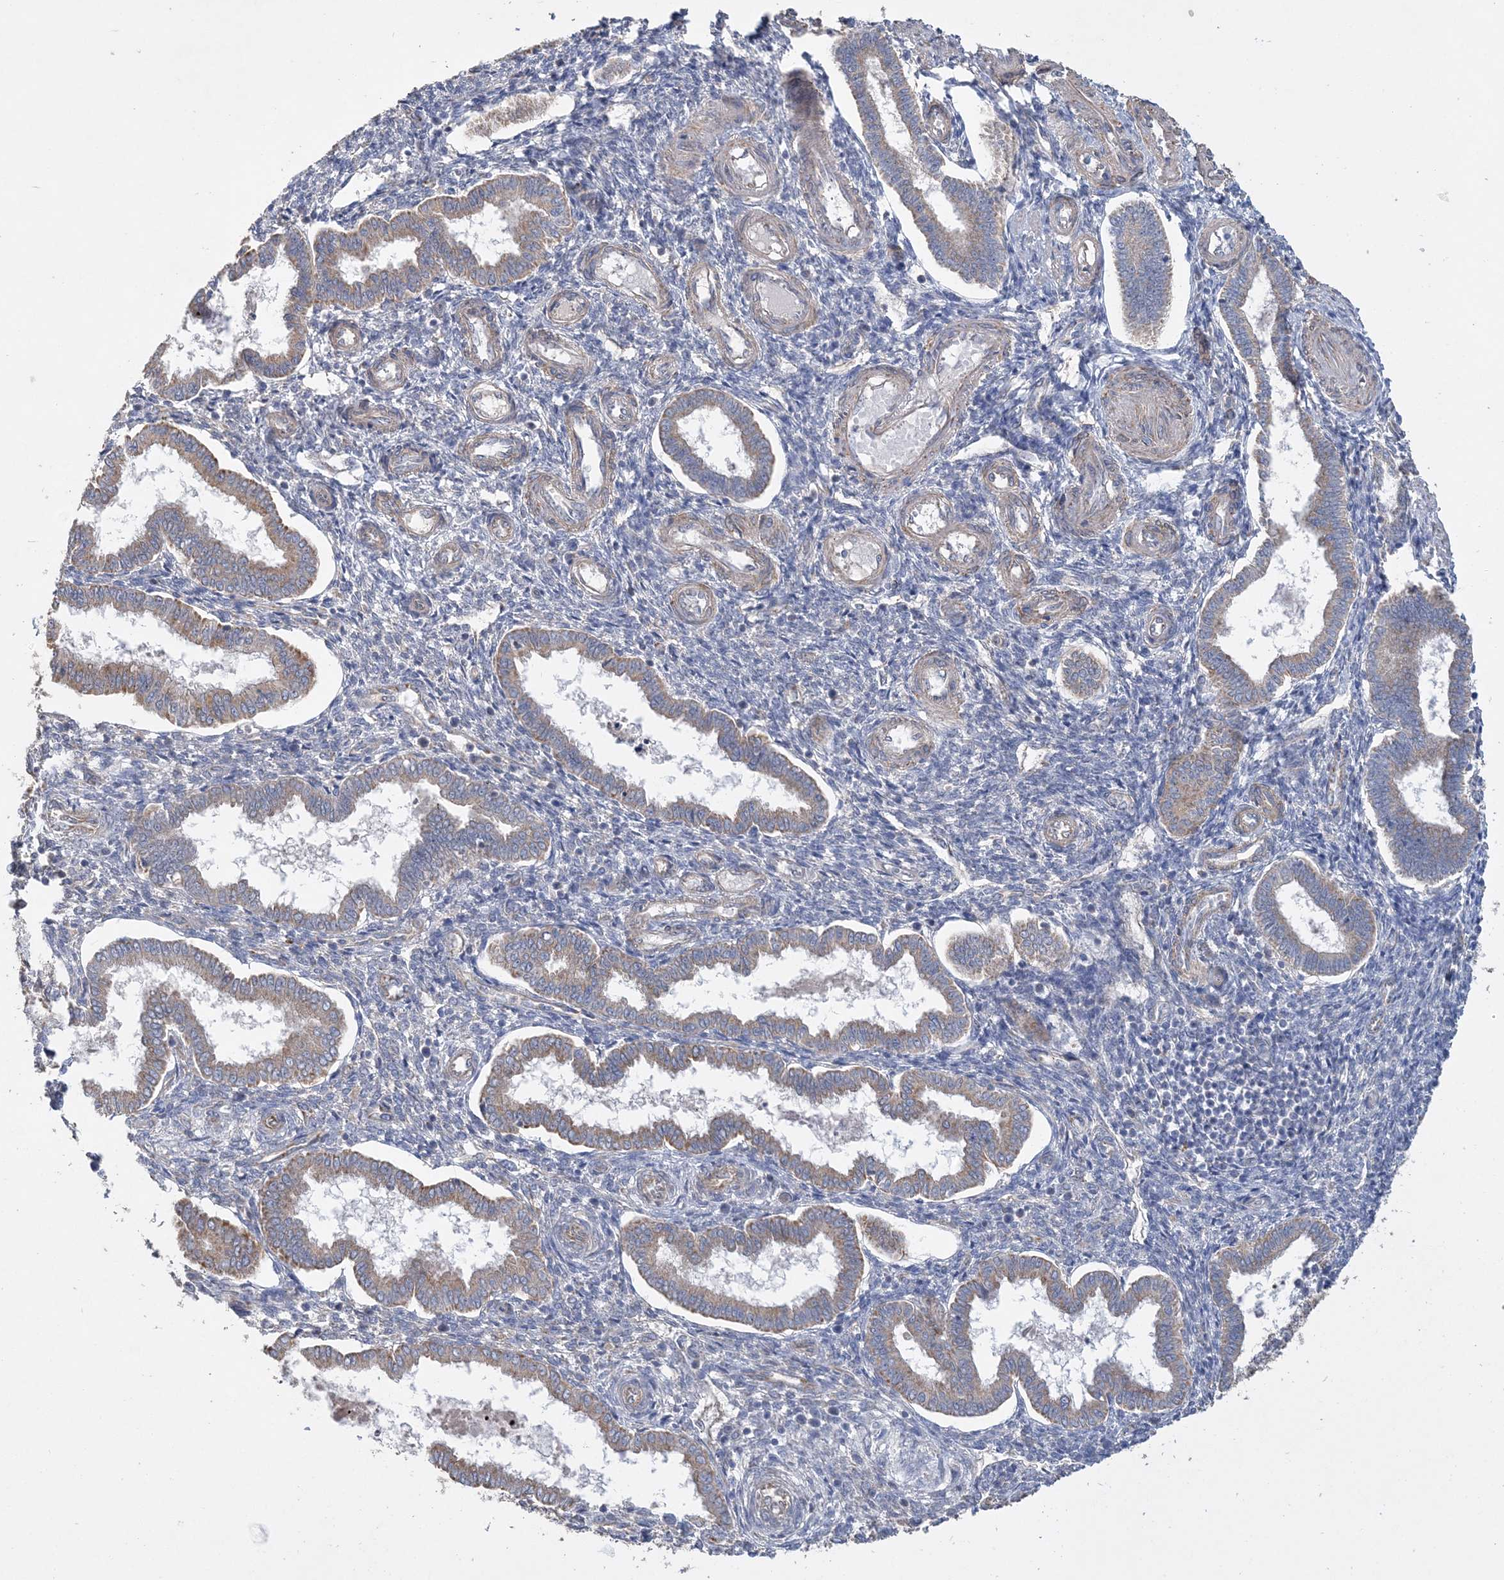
{"staining": {"intensity": "negative", "quantity": "none", "location": "none"}, "tissue": "endometrium", "cell_type": "Cells in endometrial stroma", "image_type": "normal", "snomed": [{"axis": "morphology", "description": "Normal tissue, NOS"}, {"axis": "topography", "description": "Endometrium"}], "caption": "An immunohistochemistry photomicrograph of normal endometrium is shown. There is no staining in cells in endometrial stroma of endometrium.", "gene": "FEZ2", "patient": {"sex": "female", "age": 24}}